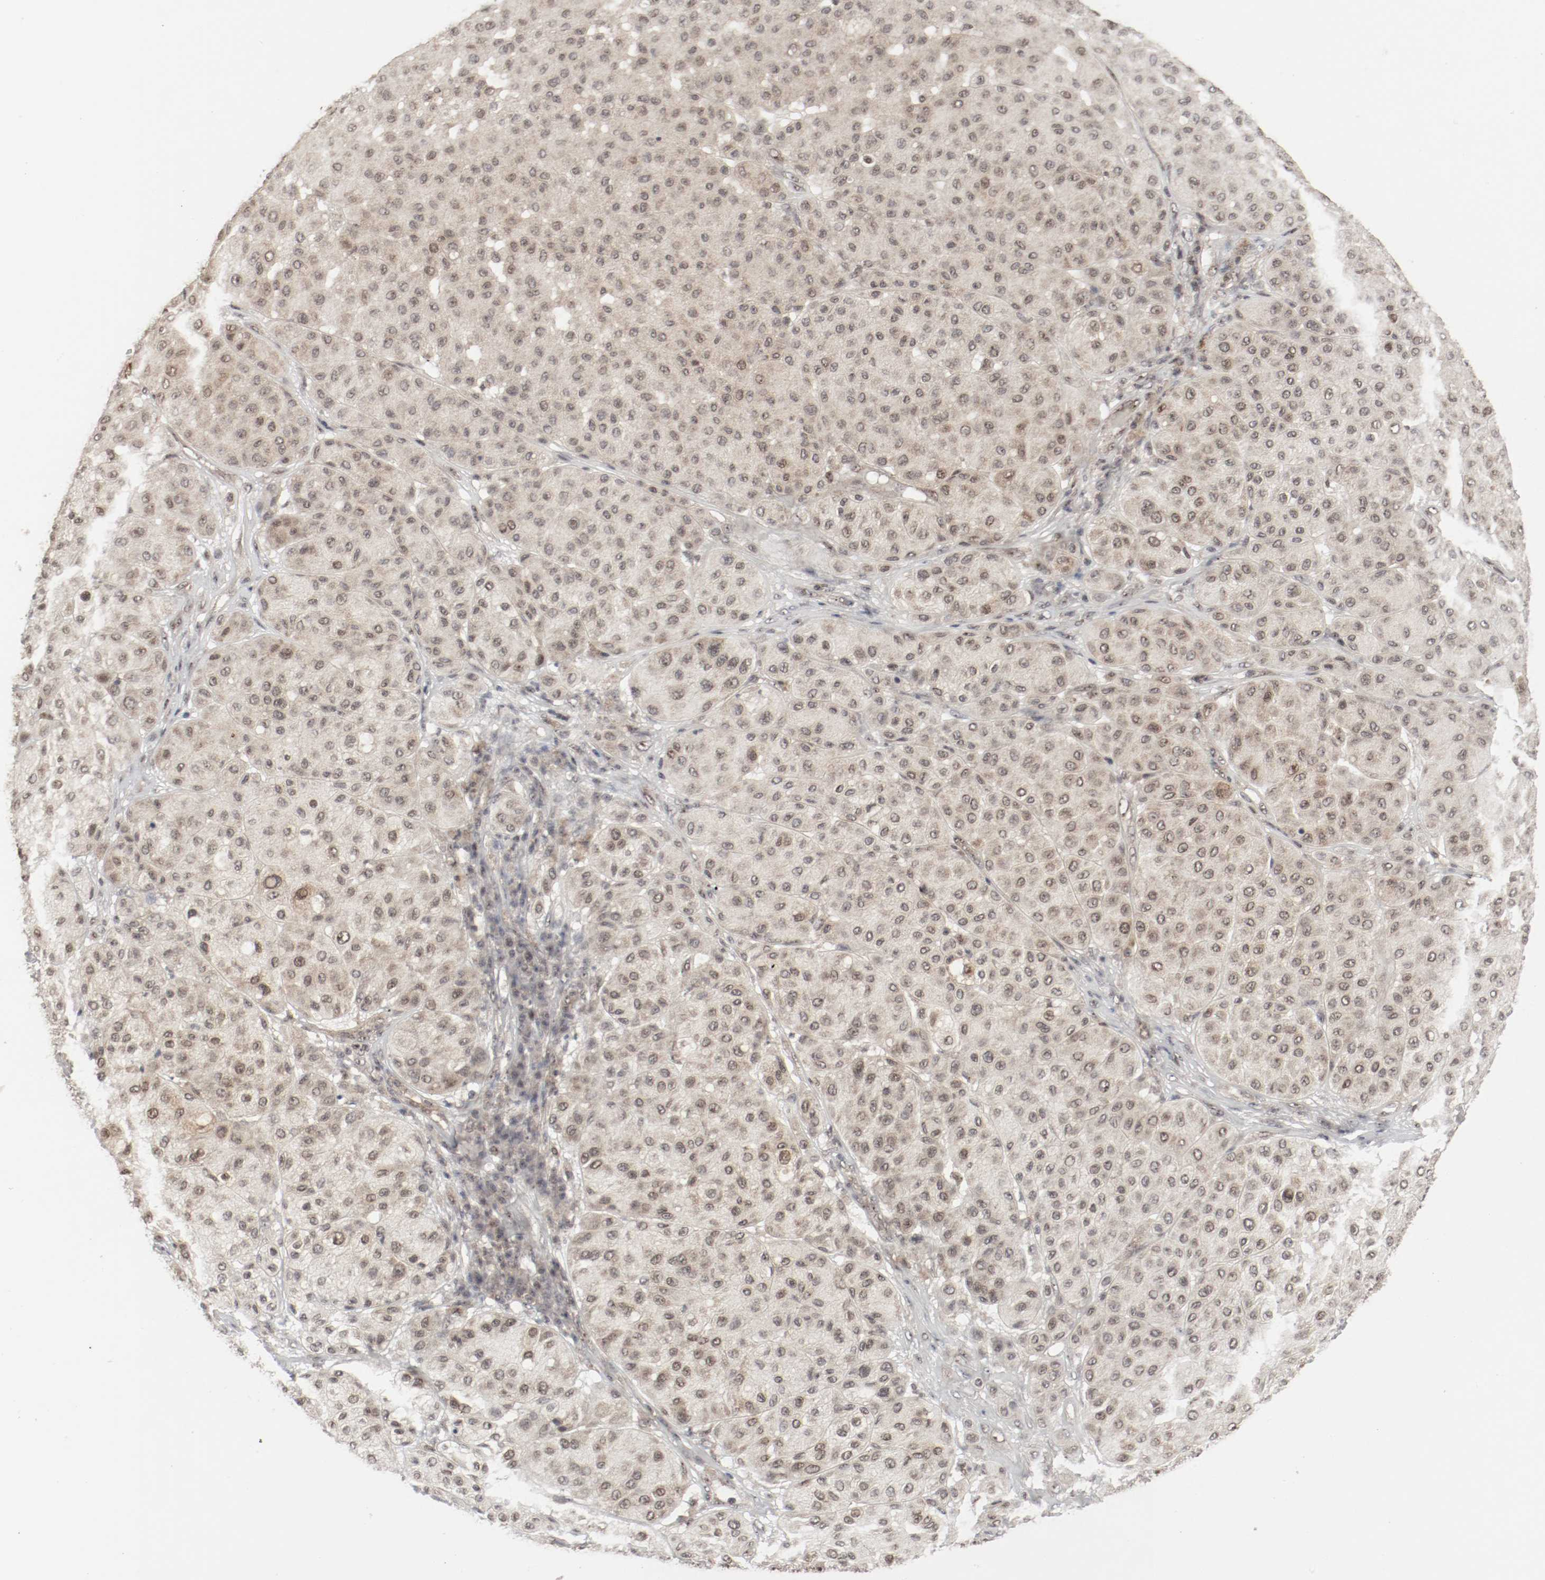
{"staining": {"intensity": "moderate", "quantity": ">75%", "location": "cytoplasmic/membranous,nuclear"}, "tissue": "melanoma", "cell_type": "Tumor cells", "image_type": "cancer", "snomed": [{"axis": "morphology", "description": "Normal tissue, NOS"}, {"axis": "morphology", "description": "Malignant melanoma, Metastatic site"}, {"axis": "topography", "description": "Skin"}], "caption": "Malignant melanoma (metastatic site) stained with a protein marker reveals moderate staining in tumor cells.", "gene": "CSNK2B", "patient": {"sex": "male", "age": 41}}